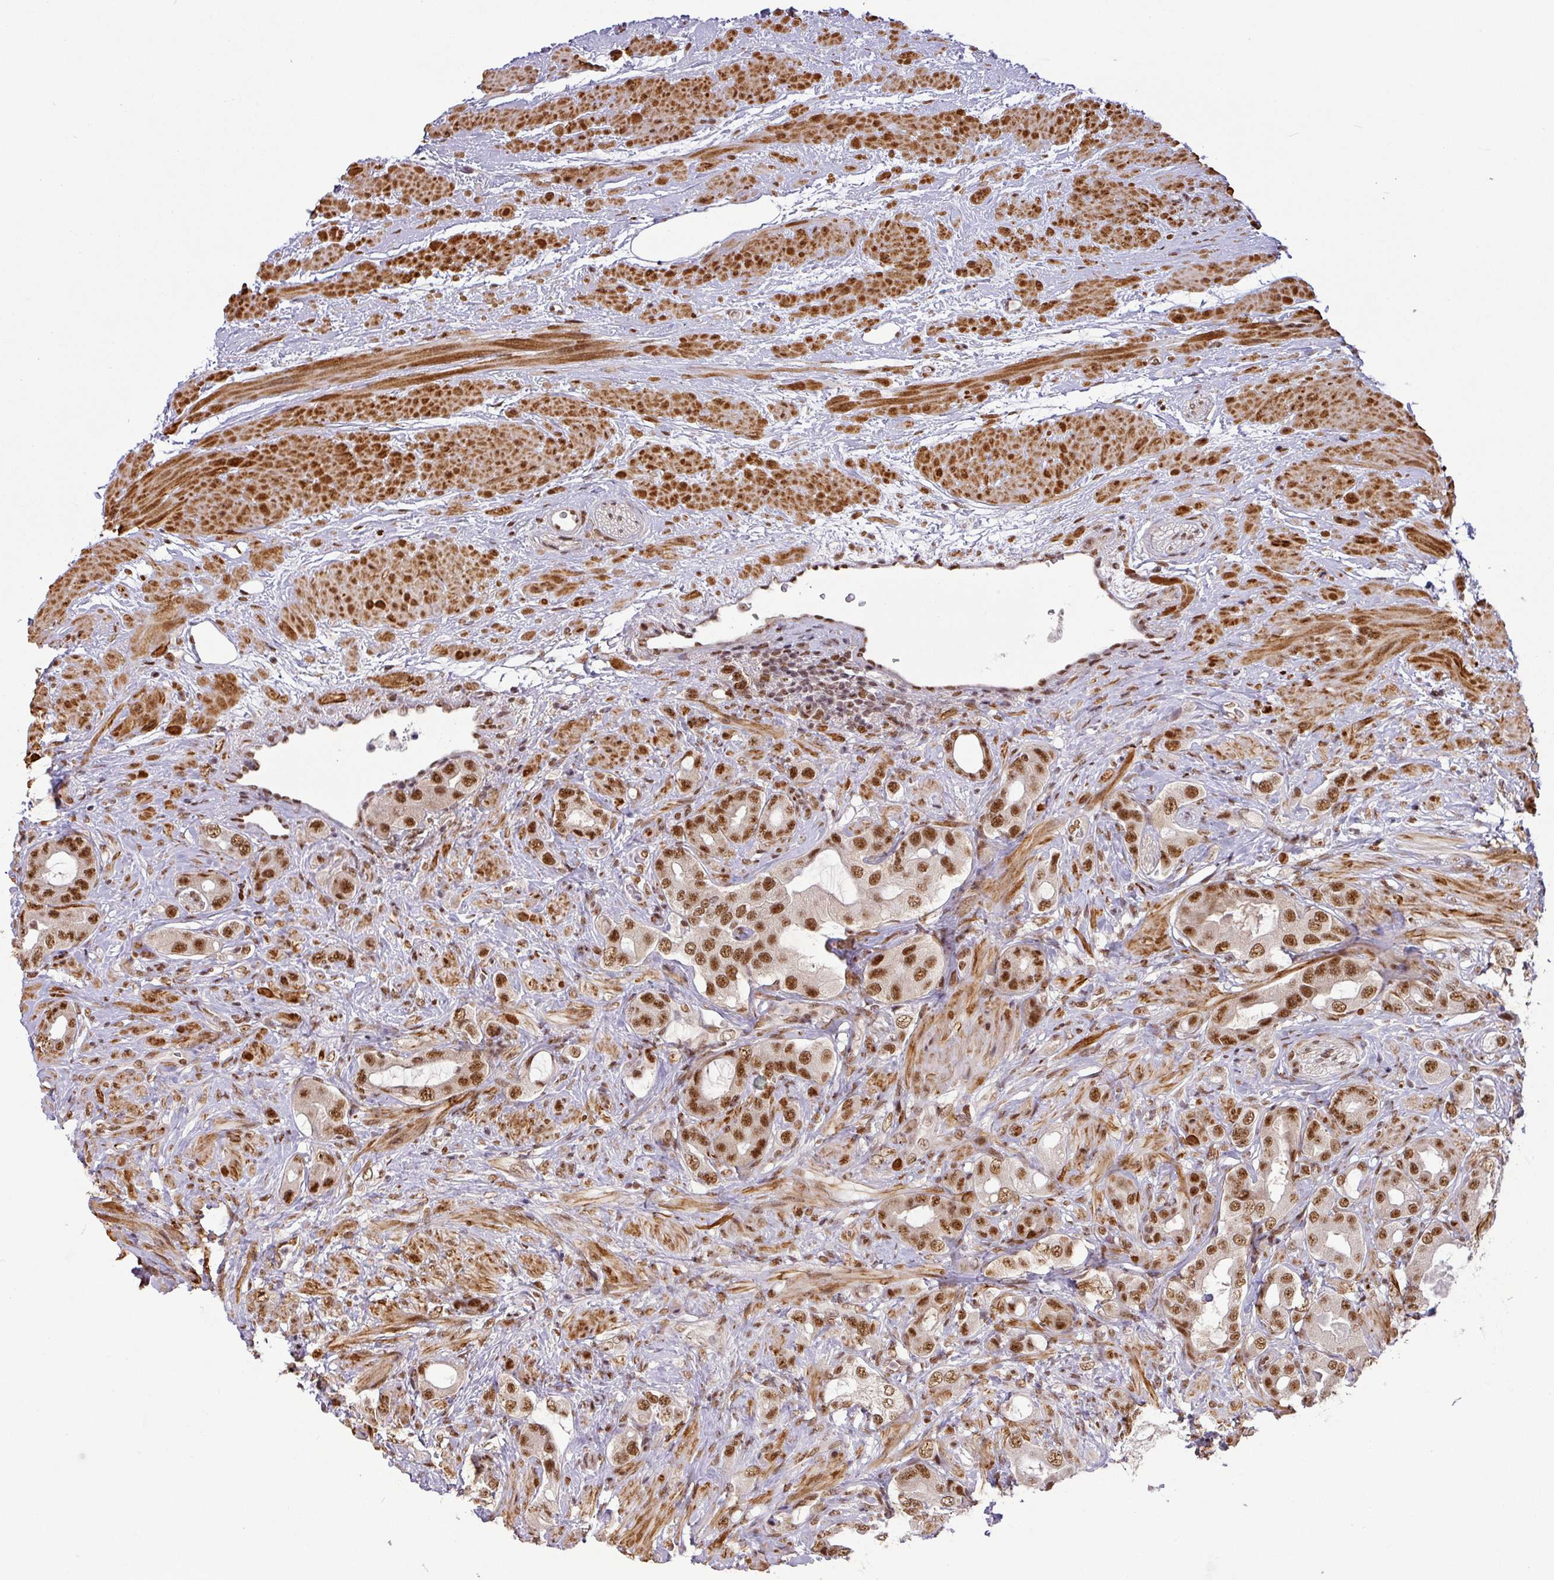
{"staining": {"intensity": "strong", "quantity": ">75%", "location": "nuclear"}, "tissue": "prostate cancer", "cell_type": "Tumor cells", "image_type": "cancer", "snomed": [{"axis": "morphology", "description": "Adenocarcinoma, Low grade"}, {"axis": "topography", "description": "Prostate"}], "caption": "An image of human prostate low-grade adenocarcinoma stained for a protein exhibits strong nuclear brown staining in tumor cells.", "gene": "SRSF2", "patient": {"sex": "male", "age": 57}}